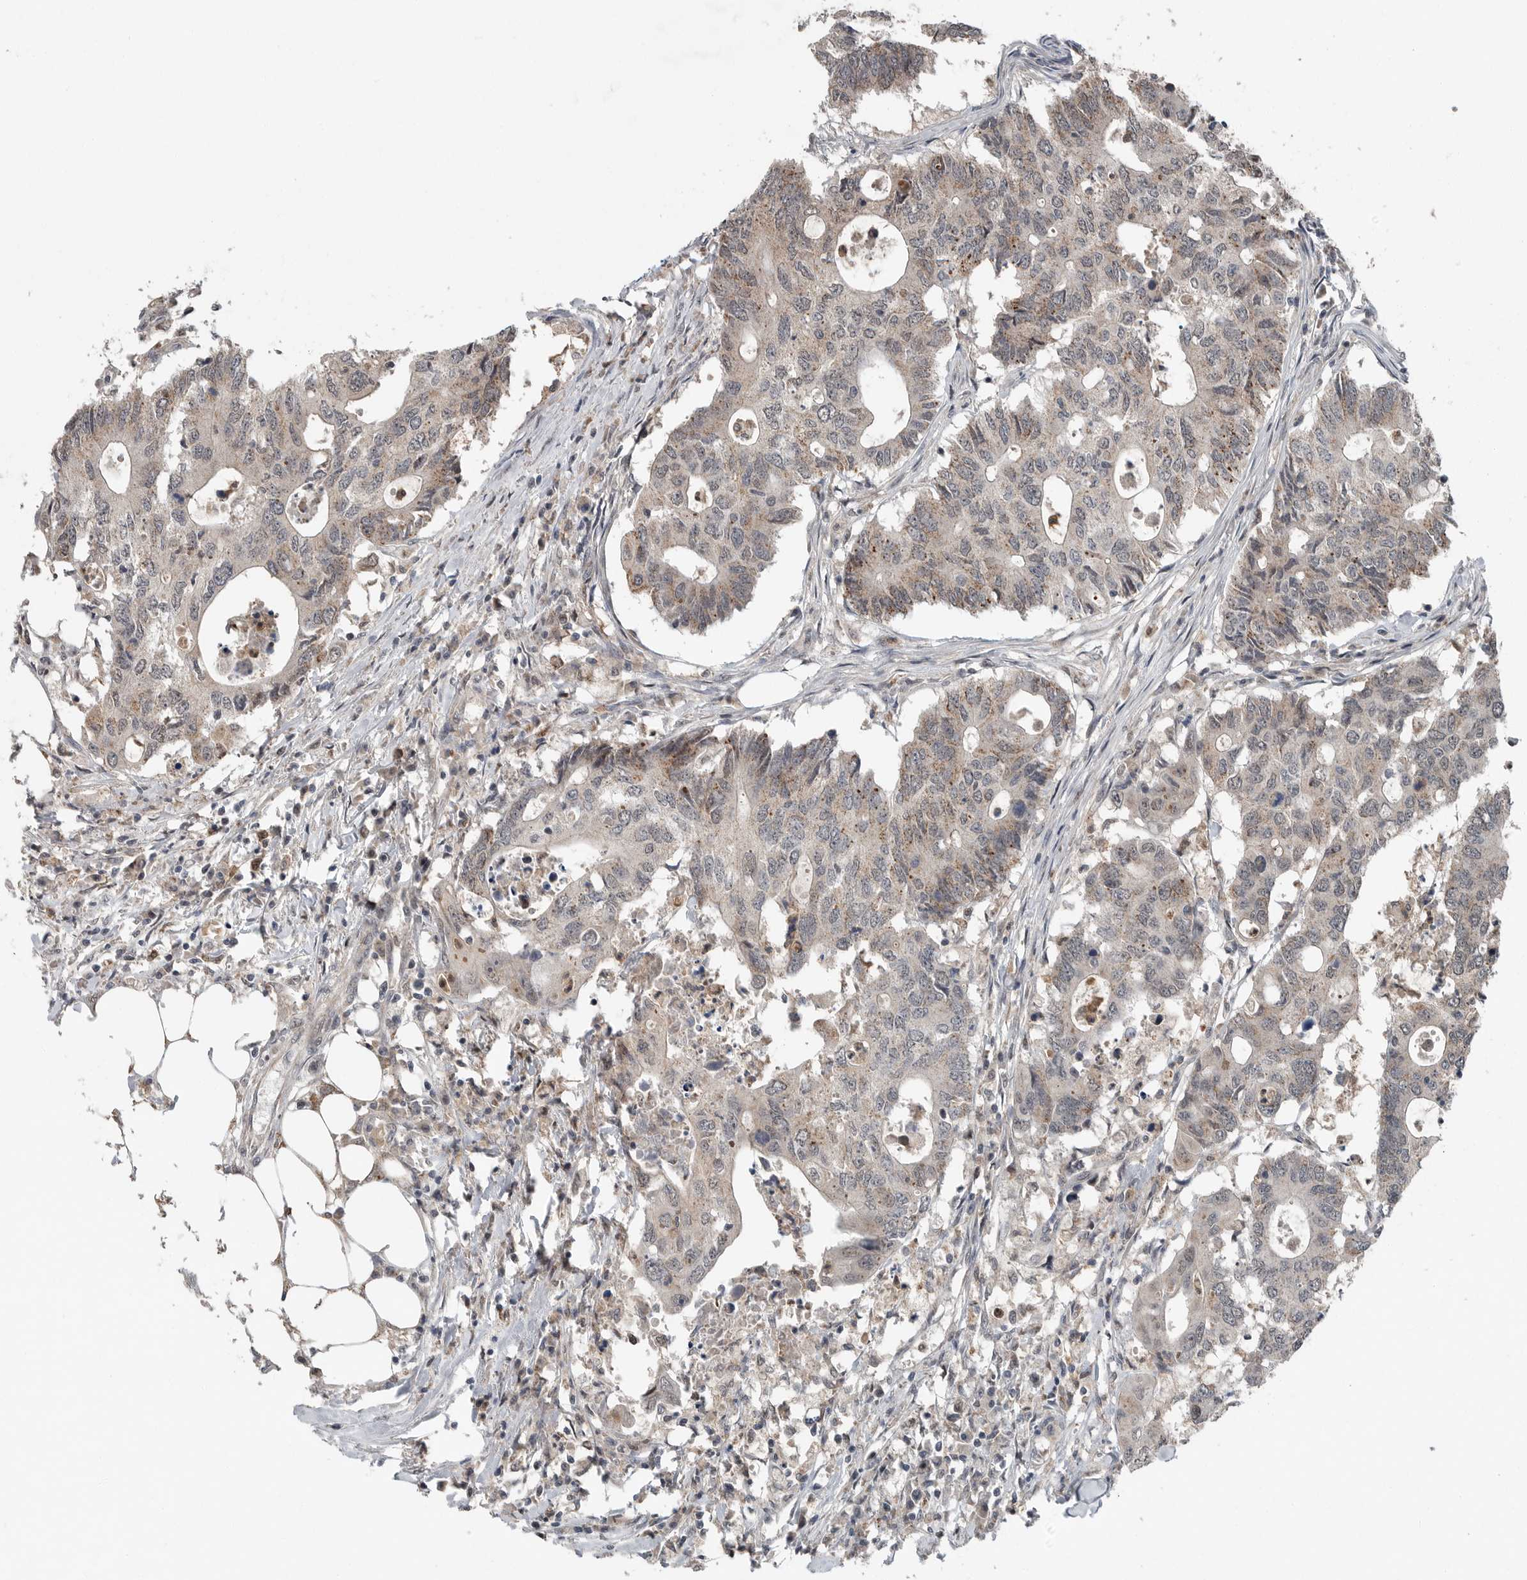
{"staining": {"intensity": "weak", "quantity": "<25%", "location": "cytoplasmic/membranous"}, "tissue": "colorectal cancer", "cell_type": "Tumor cells", "image_type": "cancer", "snomed": [{"axis": "morphology", "description": "Adenocarcinoma, NOS"}, {"axis": "topography", "description": "Colon"}], "caption": "This is a histopathology image of IHC staining of colorectal cancer, which shows no positivity in tumor cells. (Immunohistochemistry (ihc), brightfield microscopy, high magnification).", "gene": "SCP2", "patient": {"sex": "male", "age": 71}}